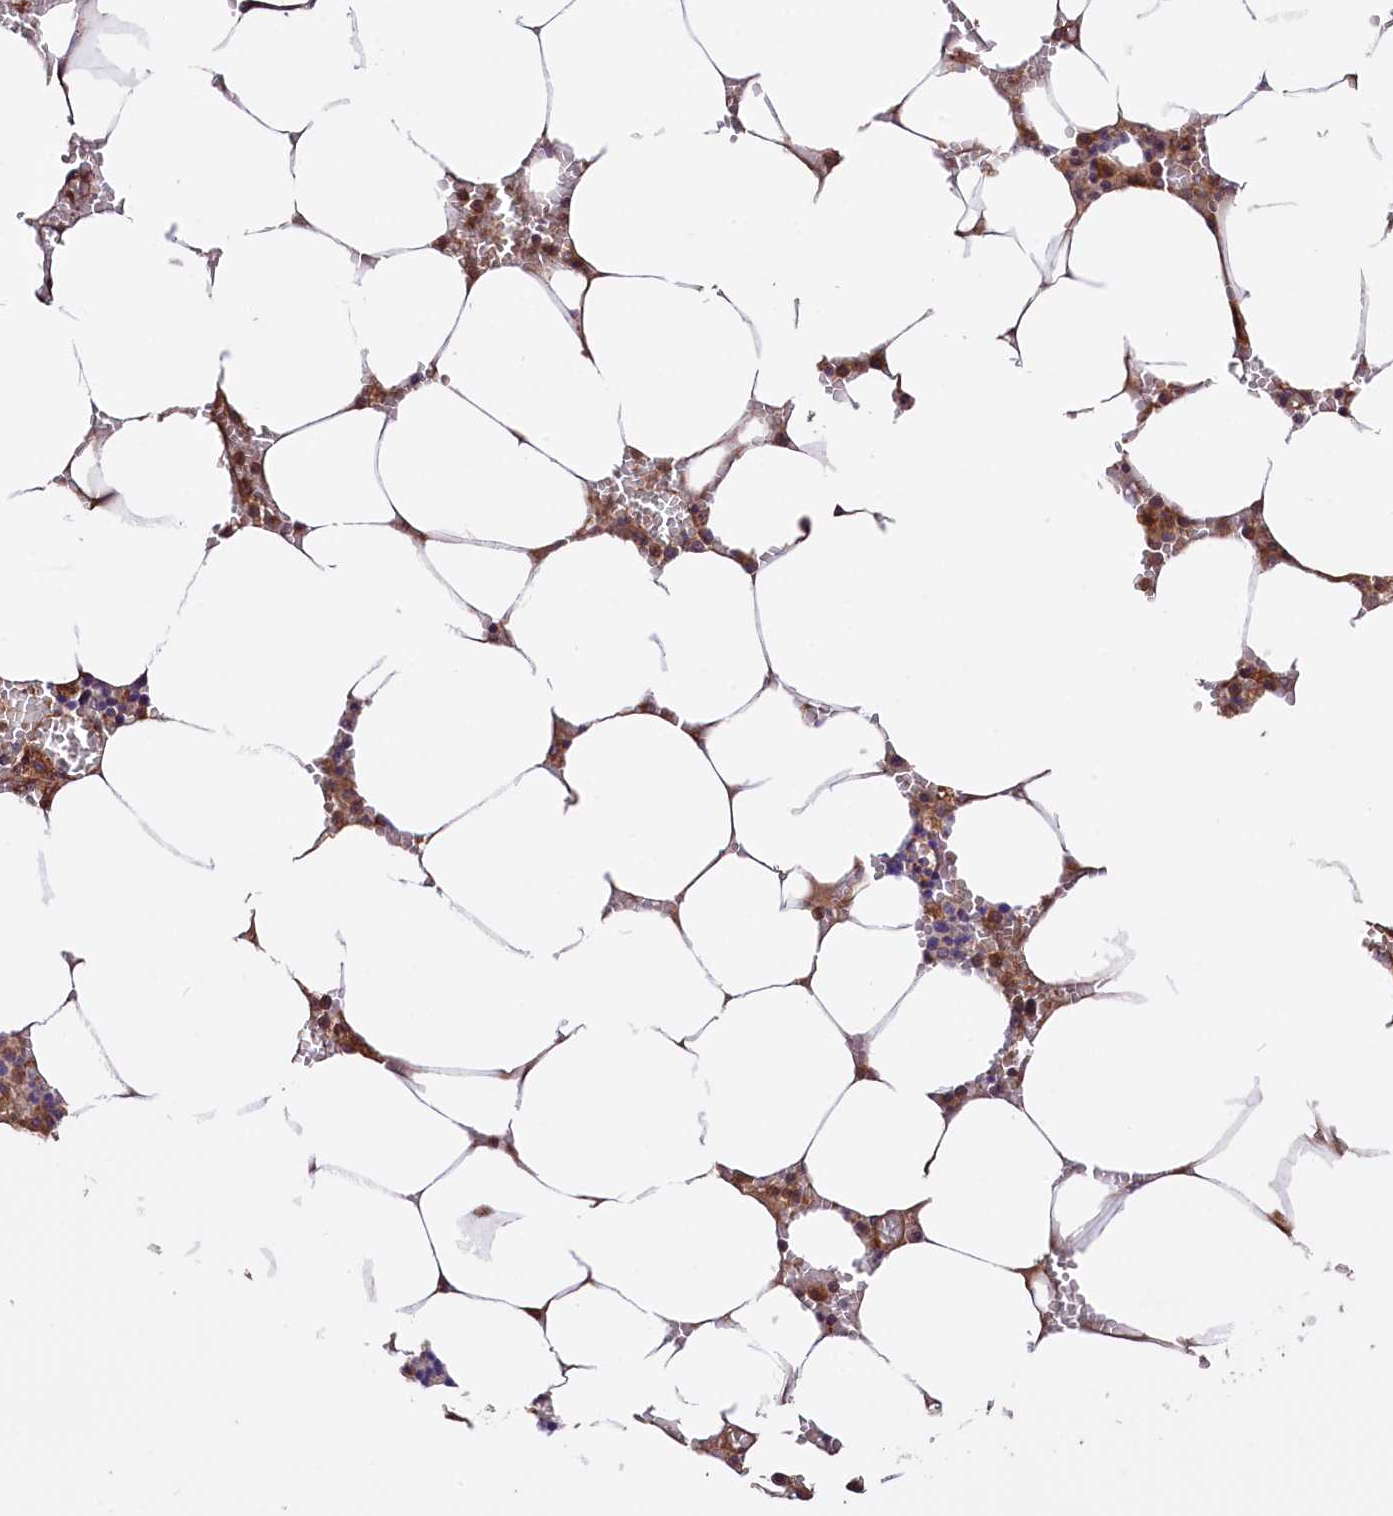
{"staining": {"intensity": "moderate", "quantity": "25%-75%", "location": "cytoplasmic/membranous"}, "tissue": "bone marrow", "cell_type": "Hematopoietic cells", "image_type": "normal", "snomed": [{"axis": "morphology", "description": "Normal tissue, NOS"}, {"axis": "topography", "description": "Bone marrow"}], "caption": "Hematopoietic cells exhibit medium levels of moderate cytoplasmic/membranous expression in about 25%-75% of cells in normal human bone marrow. (Brightfield microscopy of DAB IHC at high magnification).", "gene": "CEP295", "patient": {"sex": "male", "age": 70}}